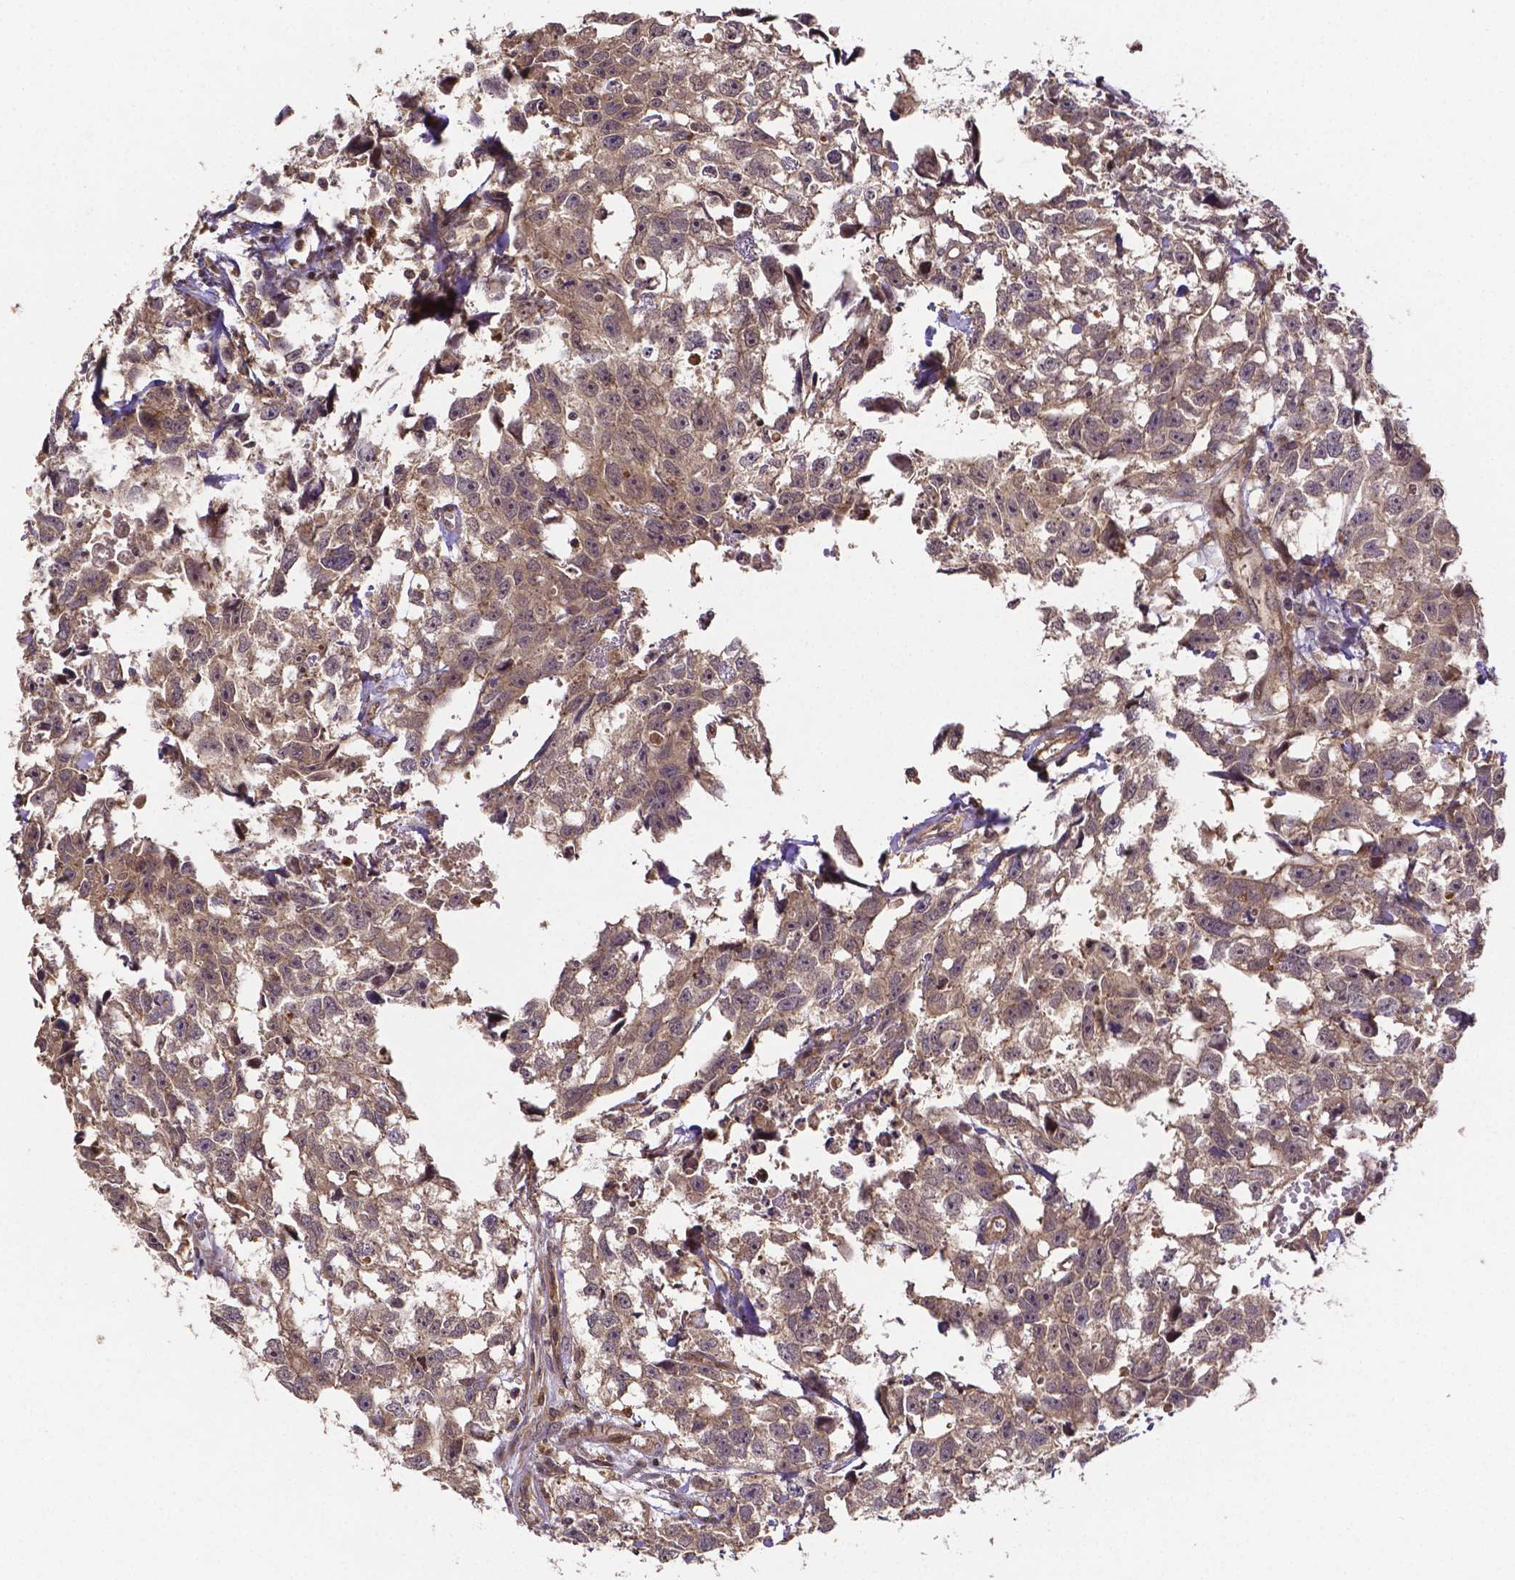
{"staining": {"intensity": "weak", "quantity": ">75%", "location": "cytoplasmic/membranous"}, "tissue": "testis cancer", "cell_type": "Tumor cells", "image_type": "cancer", "snomed": [{"axis": "morphology", "description": "Carcinoma, Embryonal, NOS"}, {"axis": "morphology", "description": "Teratoma, malignant, NOS"}, {"axis": "topography", "description": "Testis"}], "caption": "About >75% of tumor cells in human embryonal carcinoma (testis) demonstrate weak cytoplasmic/membranous protein staining as visualized by brown immunohistochemical staining.", "gene": "RNF123", "patient": {"sex": "male", "age": 44}}